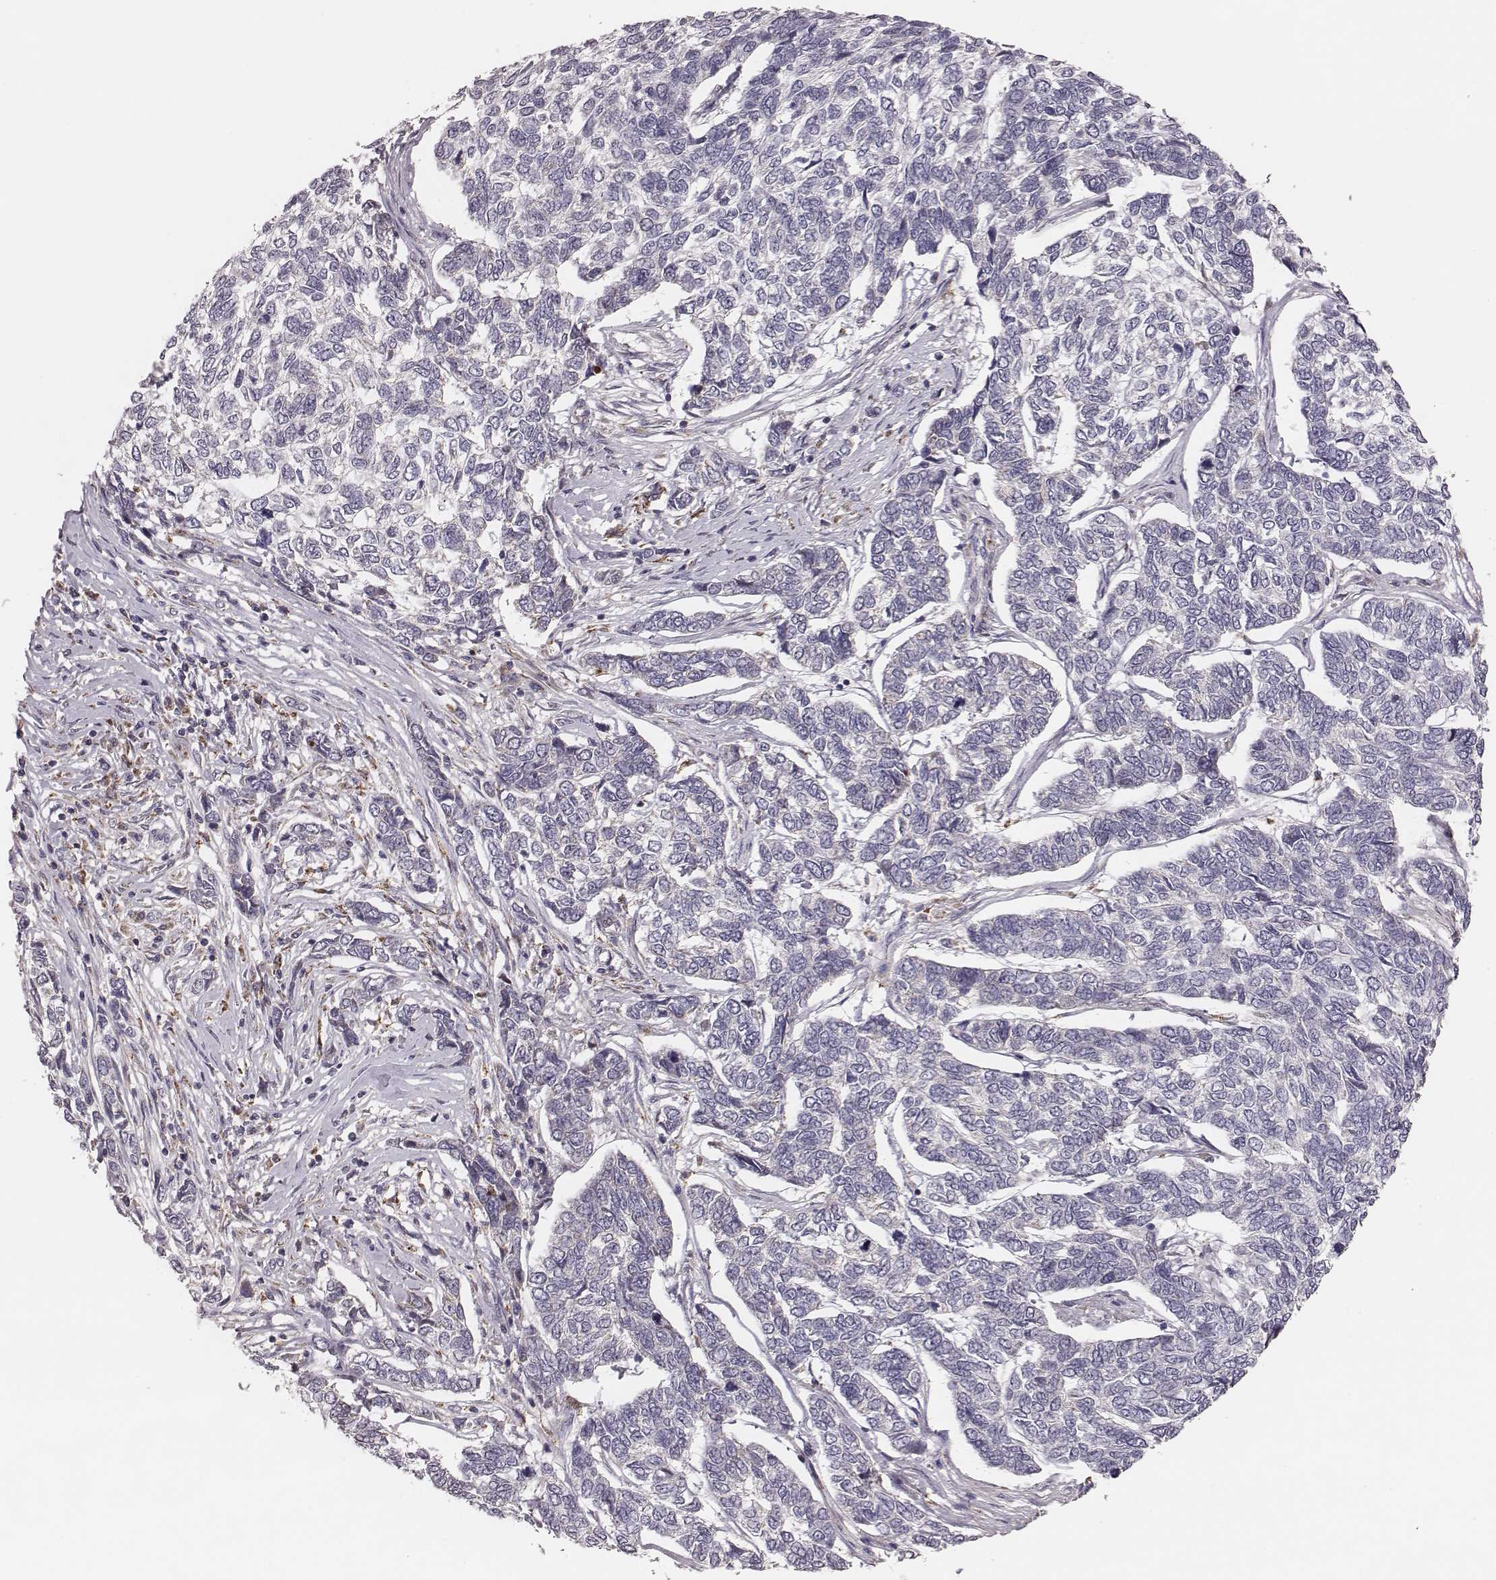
{"staining": {"intensity": "negative", "quantity": "none", "location": "none"}, "tissue": "skin cancer", "cell_type": "Tumor cells", "image_type": "cancer", "snomed": [{"axis": "morphology", "description": "Basal cell carcinoma"}, {"axis": "topography", "description": "Skin"}], "caption": "DAB (3,3'-diaminobenzidine) immunohistochemical staining of human skin cancer shows no significant expression in tumor cells.", "gene": "TUFM", "patient": {"sex": "female", "age": 65}}